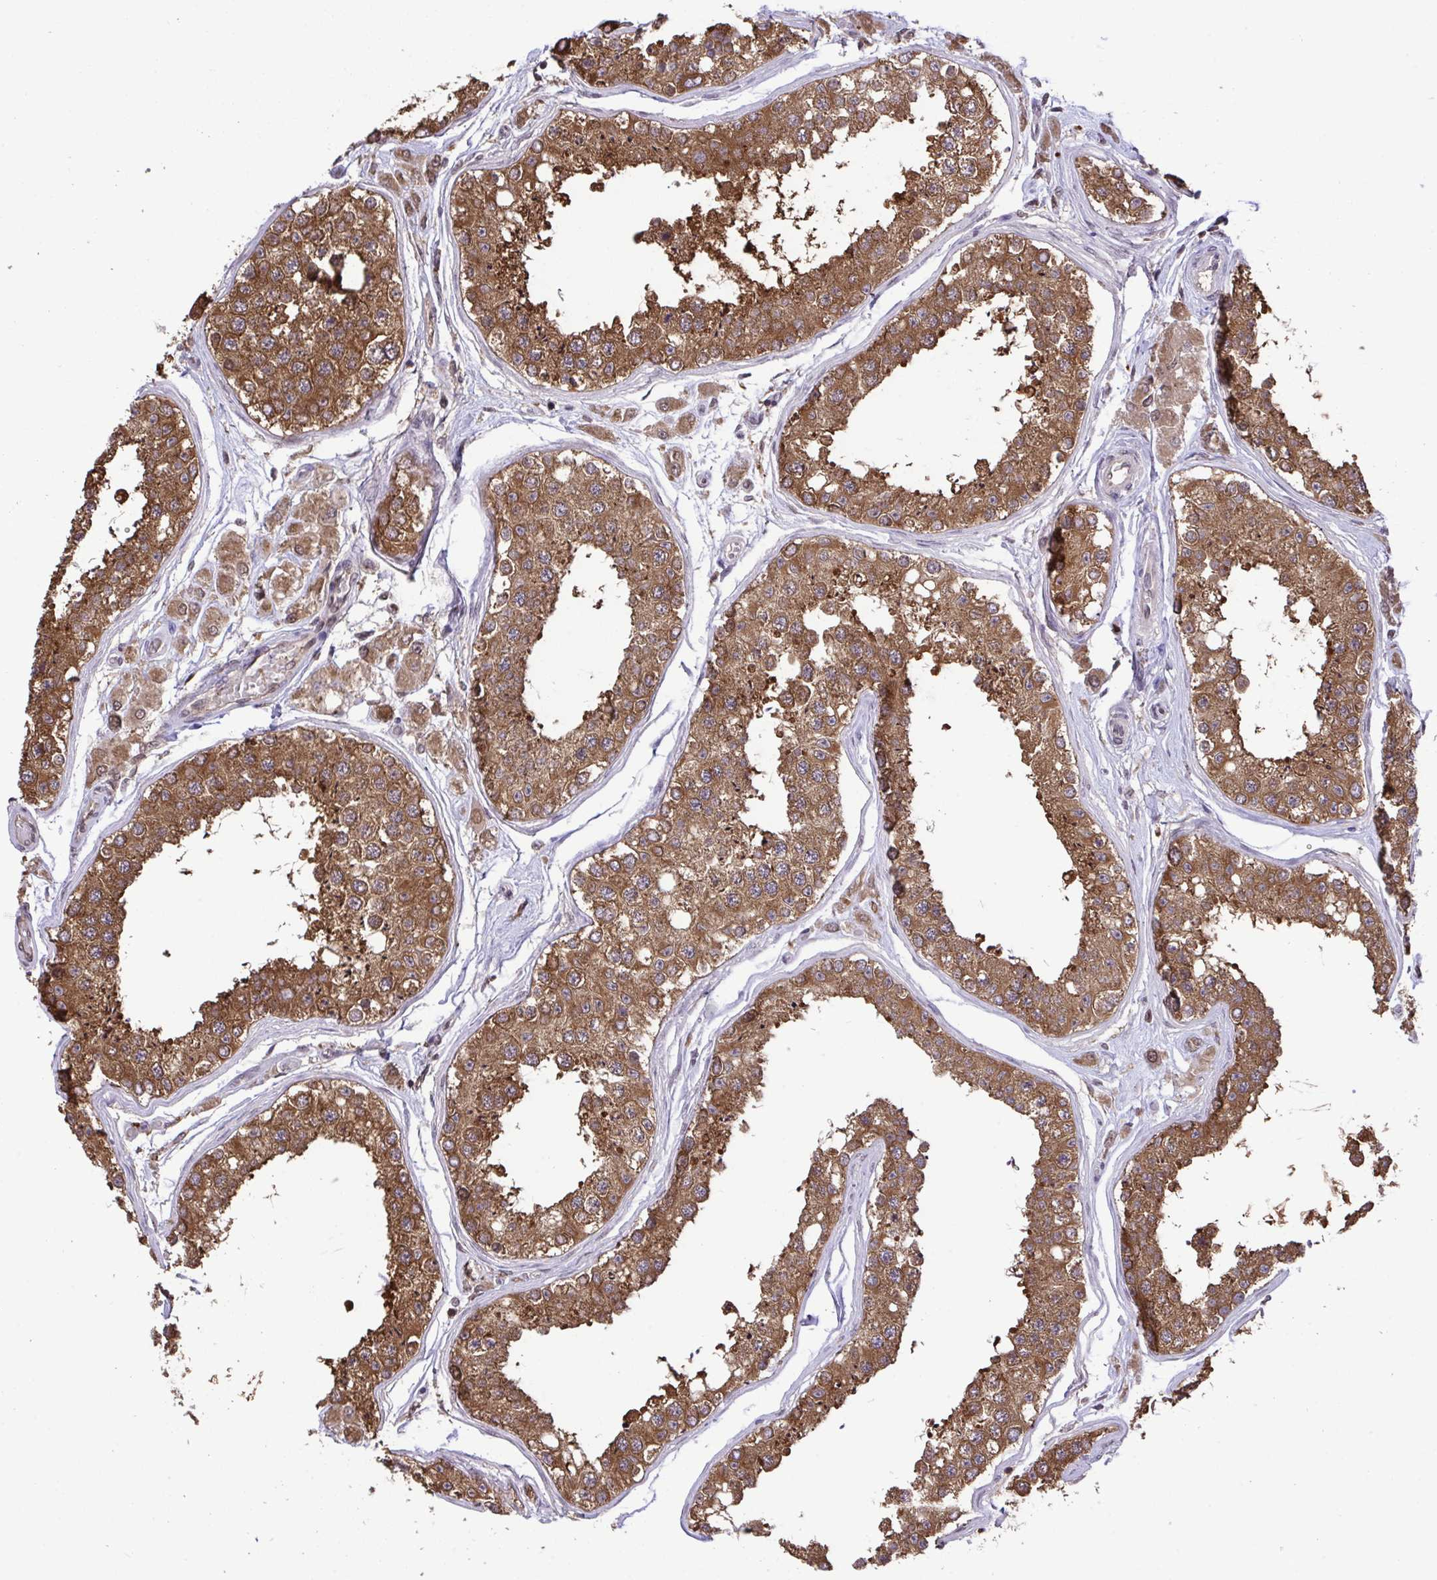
{"staining": {"intensity": "strong", "quantity": ">75%", "location": "cytoplasmic/membranous"}, "tissue": "testis", "cell_type": "Cells in seminiferous ducts", "image_type": "normal", "snomed": [{"axis": "morphology", "description": "Normal tissue, NOS"}, {"axis": "topography", "description": "Testis"}], "caption": "A high amount of strong cytoplasmic/membranous staining is present in about >75% of cells in seminiferous ducts in unremarkable testis.", "gene": "C12orf57", "patient": {"sex": "male", "age": 25}}